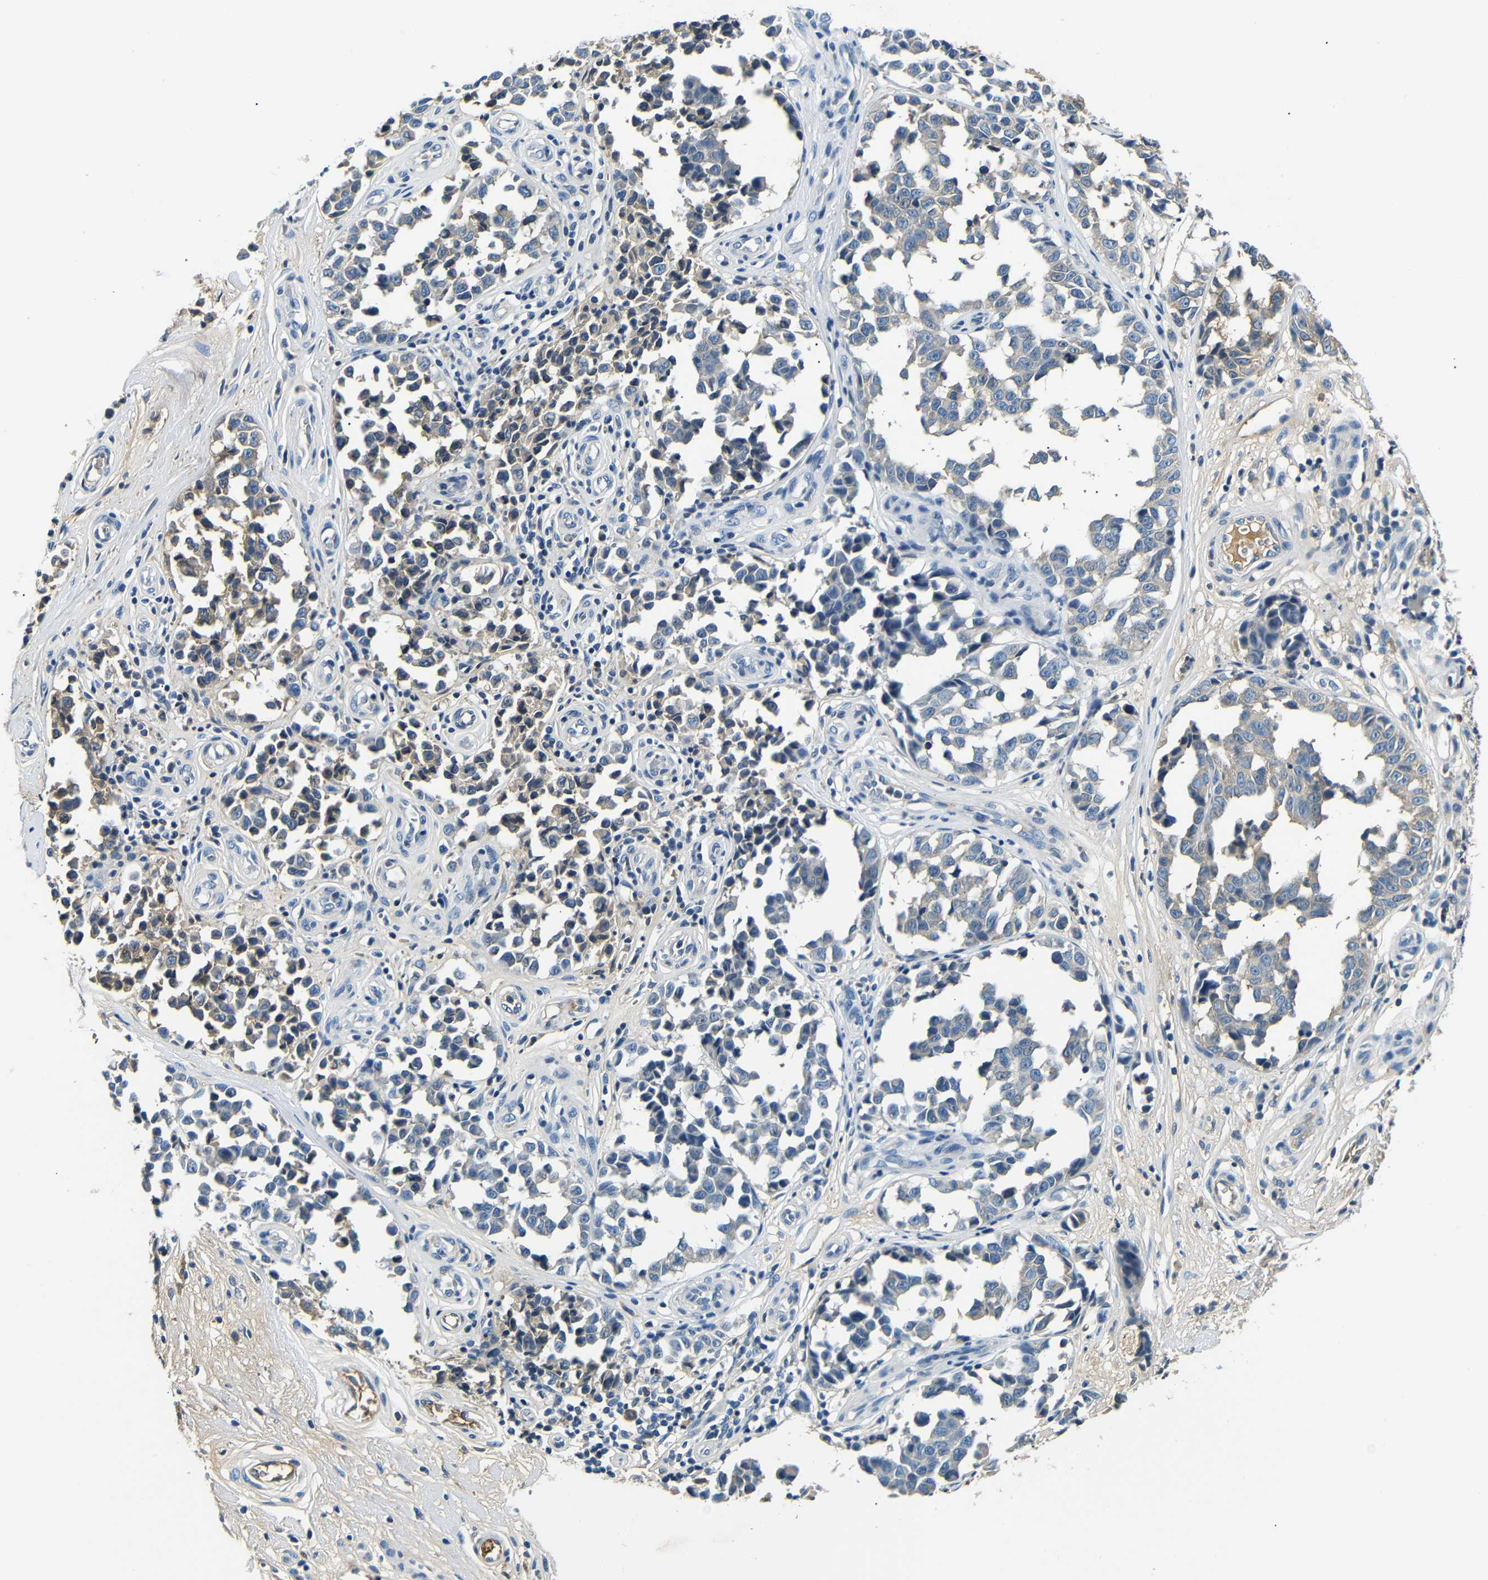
{"staining": {"intensity": "weak", "quantity": "25%-75%", "location": "cytoplasmic/membranous"}, "tissue": "melanoma", "cell_type": "Tumor cells", "image_type": "cancer", "snomed": [{"axis": "morphology", "description": "Malignant melanoma, NOS"}, {"axis": "topography", "description": "Skin"}], "caption": "An immunohistochemistry (IHC) histopathology image of neoplastic tissue is shown. Protein staining in brown shows weak cytoplasmic/membranous positivity in melanoma within tumor cells.", "gene": "LHCGR", "patient": {"sex": "female", "age": 64}}